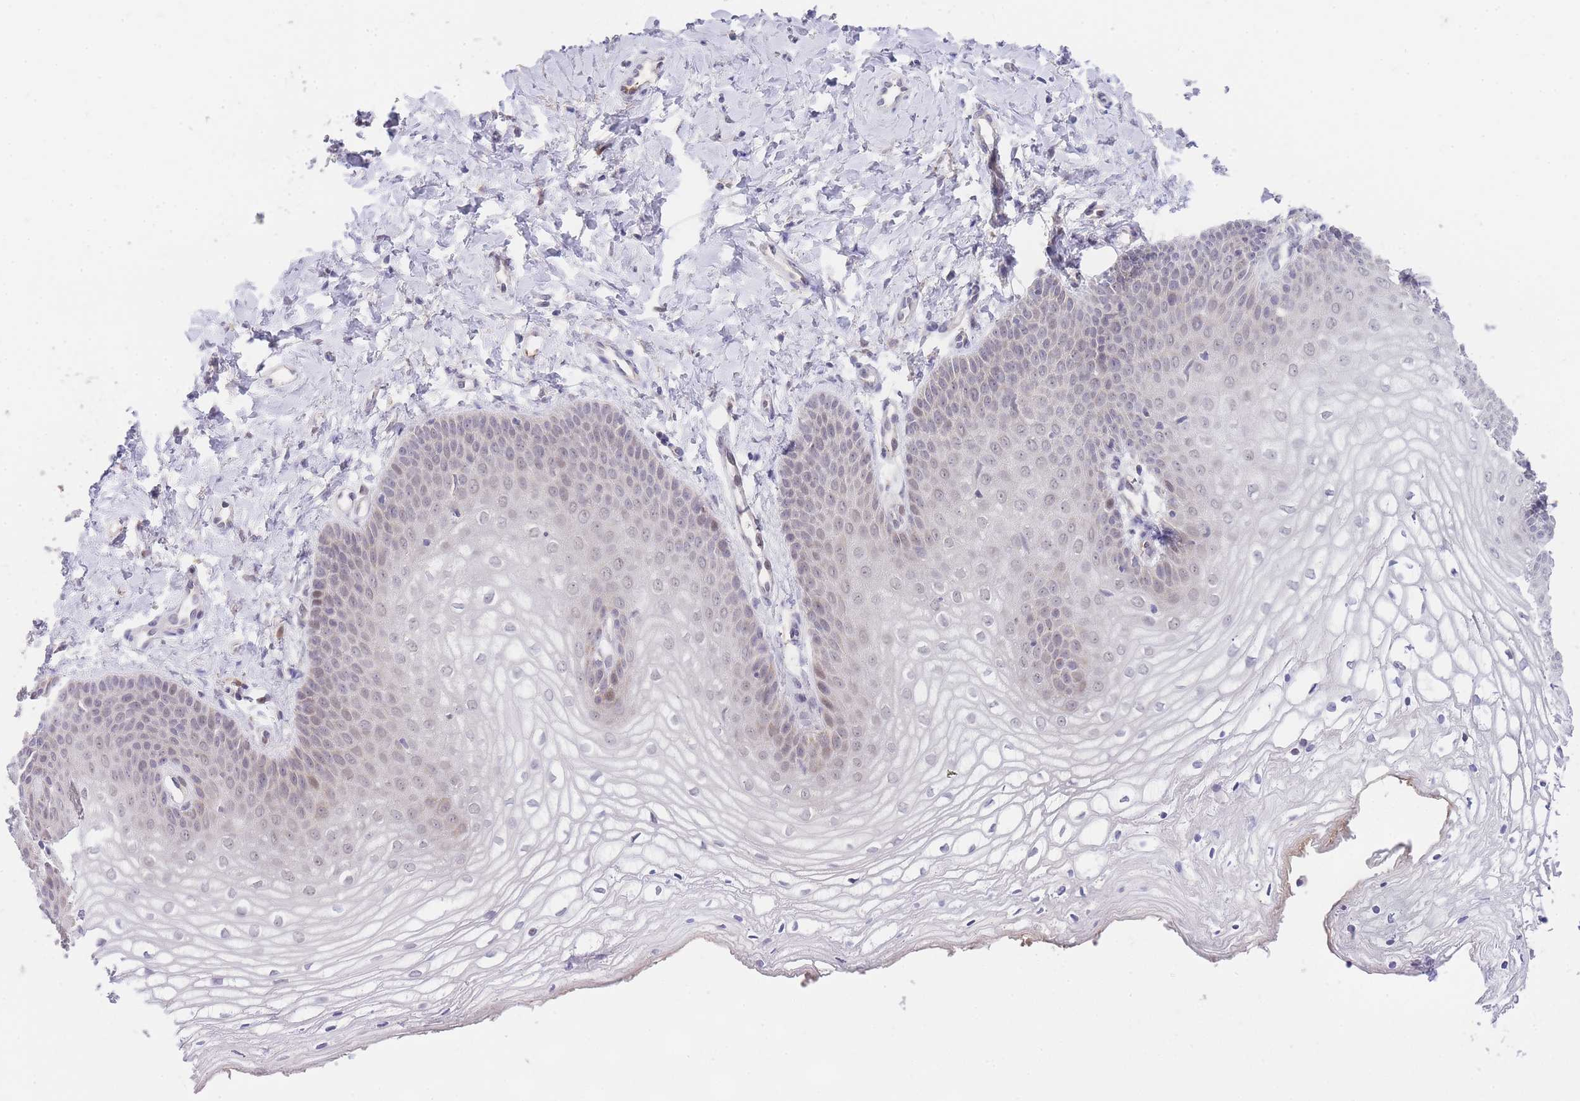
{"staining": {"intensity": "weak", "quantity": "25%-75%", "location": "nuclear"}, "tissue": "vagina", "cell_type": "Squamous epithelial cells", "image_type": "normal", "snomed": [{"axis": "morphology", "description": "Normal tissue, NOS"}, {"axis": "topography", "description": "Vagina"}], "caption": "Squamous epithelial cells reveal low levels of weak nuclear expression in approximately 25%-75% of cells in benign vagina.", "gene": "SLC25A33", "patient": {"sex": "female", "age": 68}}